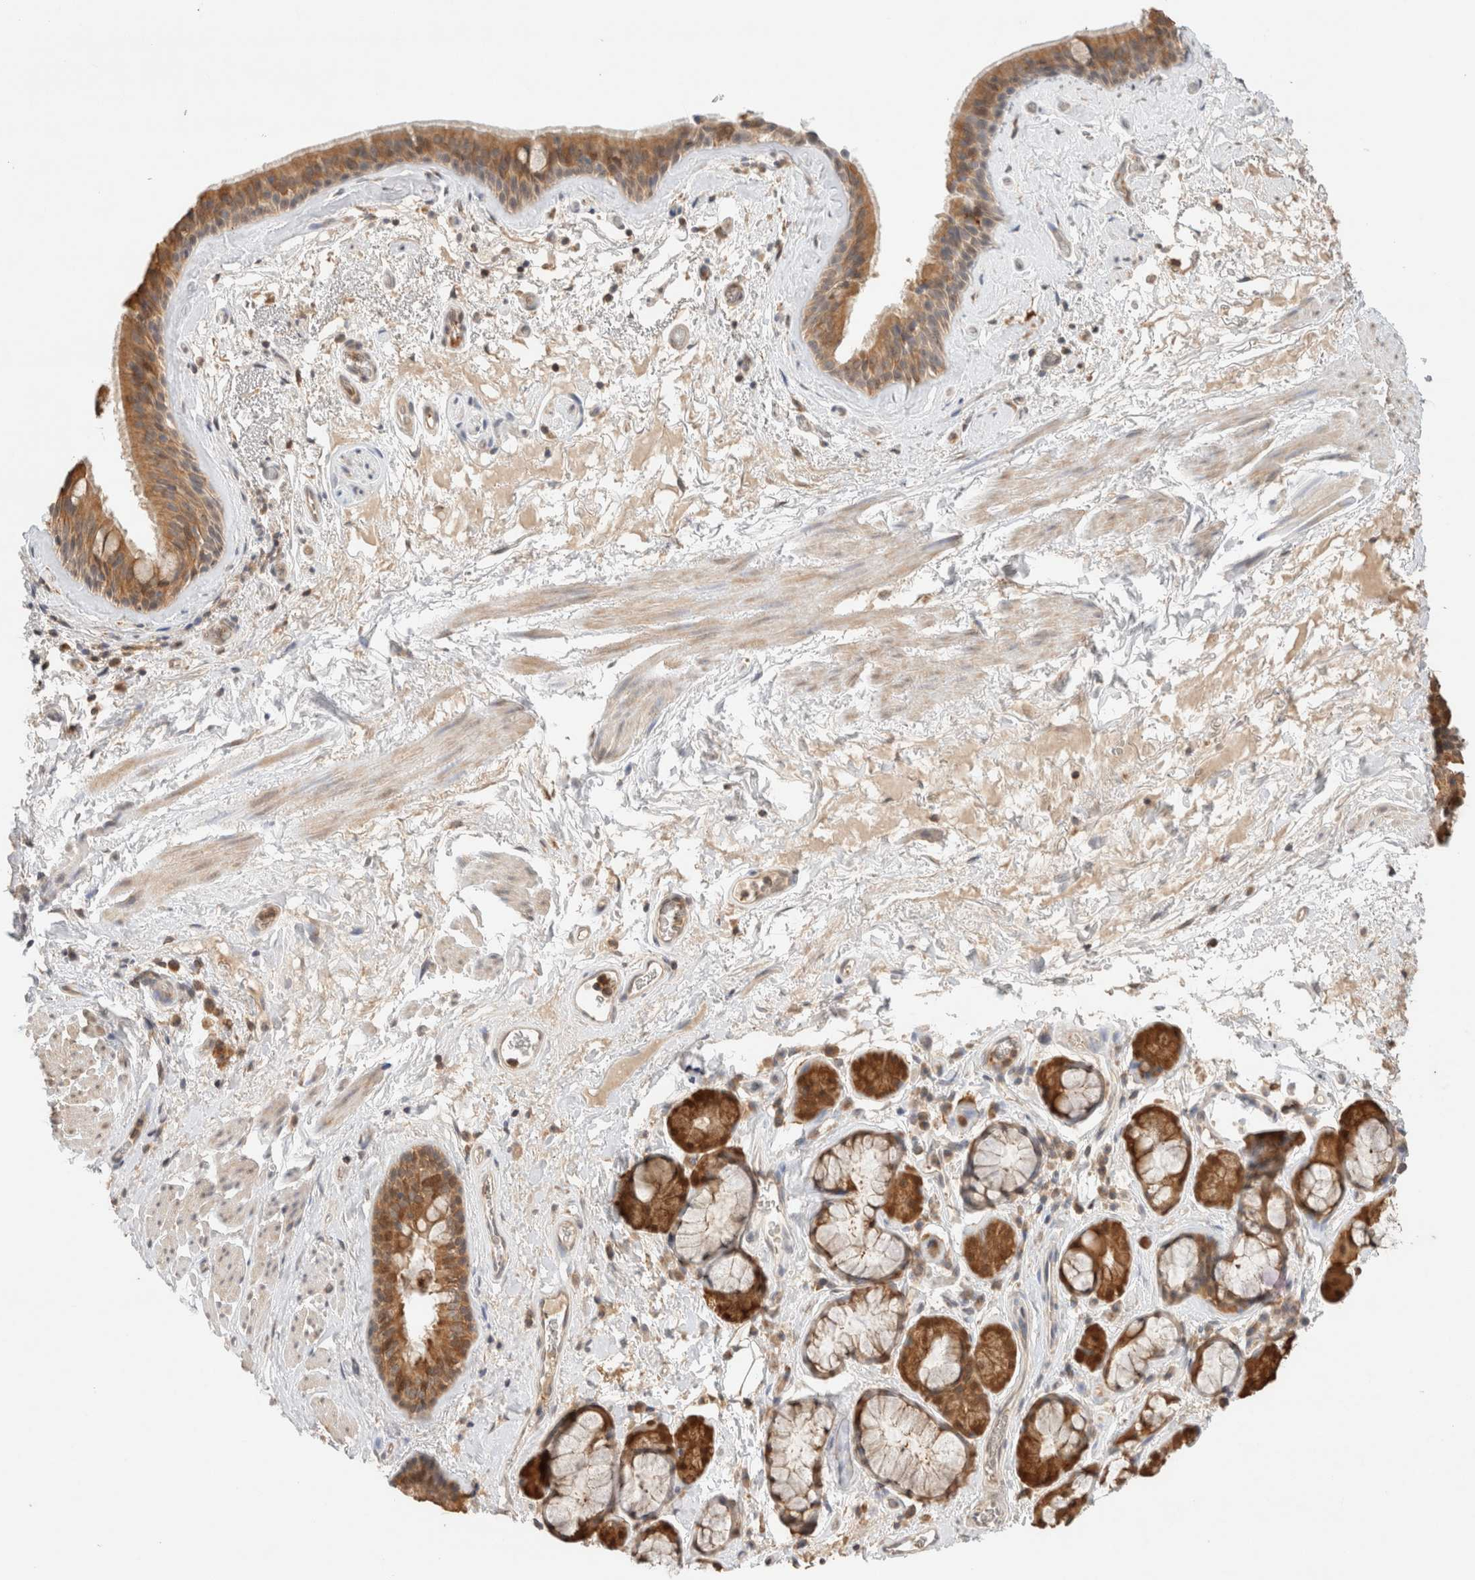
{"staining": {"intensity": "moderate", "quantity": ">75%", "location": "cytoplasmic/membranous"}, "tissue": "bronchus", "cell_type": "Respiratory epithelial cells", "image_type": "normal", "snomed": [{"axis": "morphology", "description": "Normal tissue, NOS"}, {"axis": "topography", "description": "Cartilage tissue"}], "caption": "IHC staining of unremarkable bronchus, which displays medium levels of moderate cytoplasmic/membranous positivity in about >75% of respiratory epithelial cells indicating moderate cytoplasmic/membranous protein staining. The staining was performed using DAB (brown) for protein detection and nuclei were counterstained in hematoxylin (blue).", "gene": "CA13", "patient": {"sex": "female", "age": 63}}